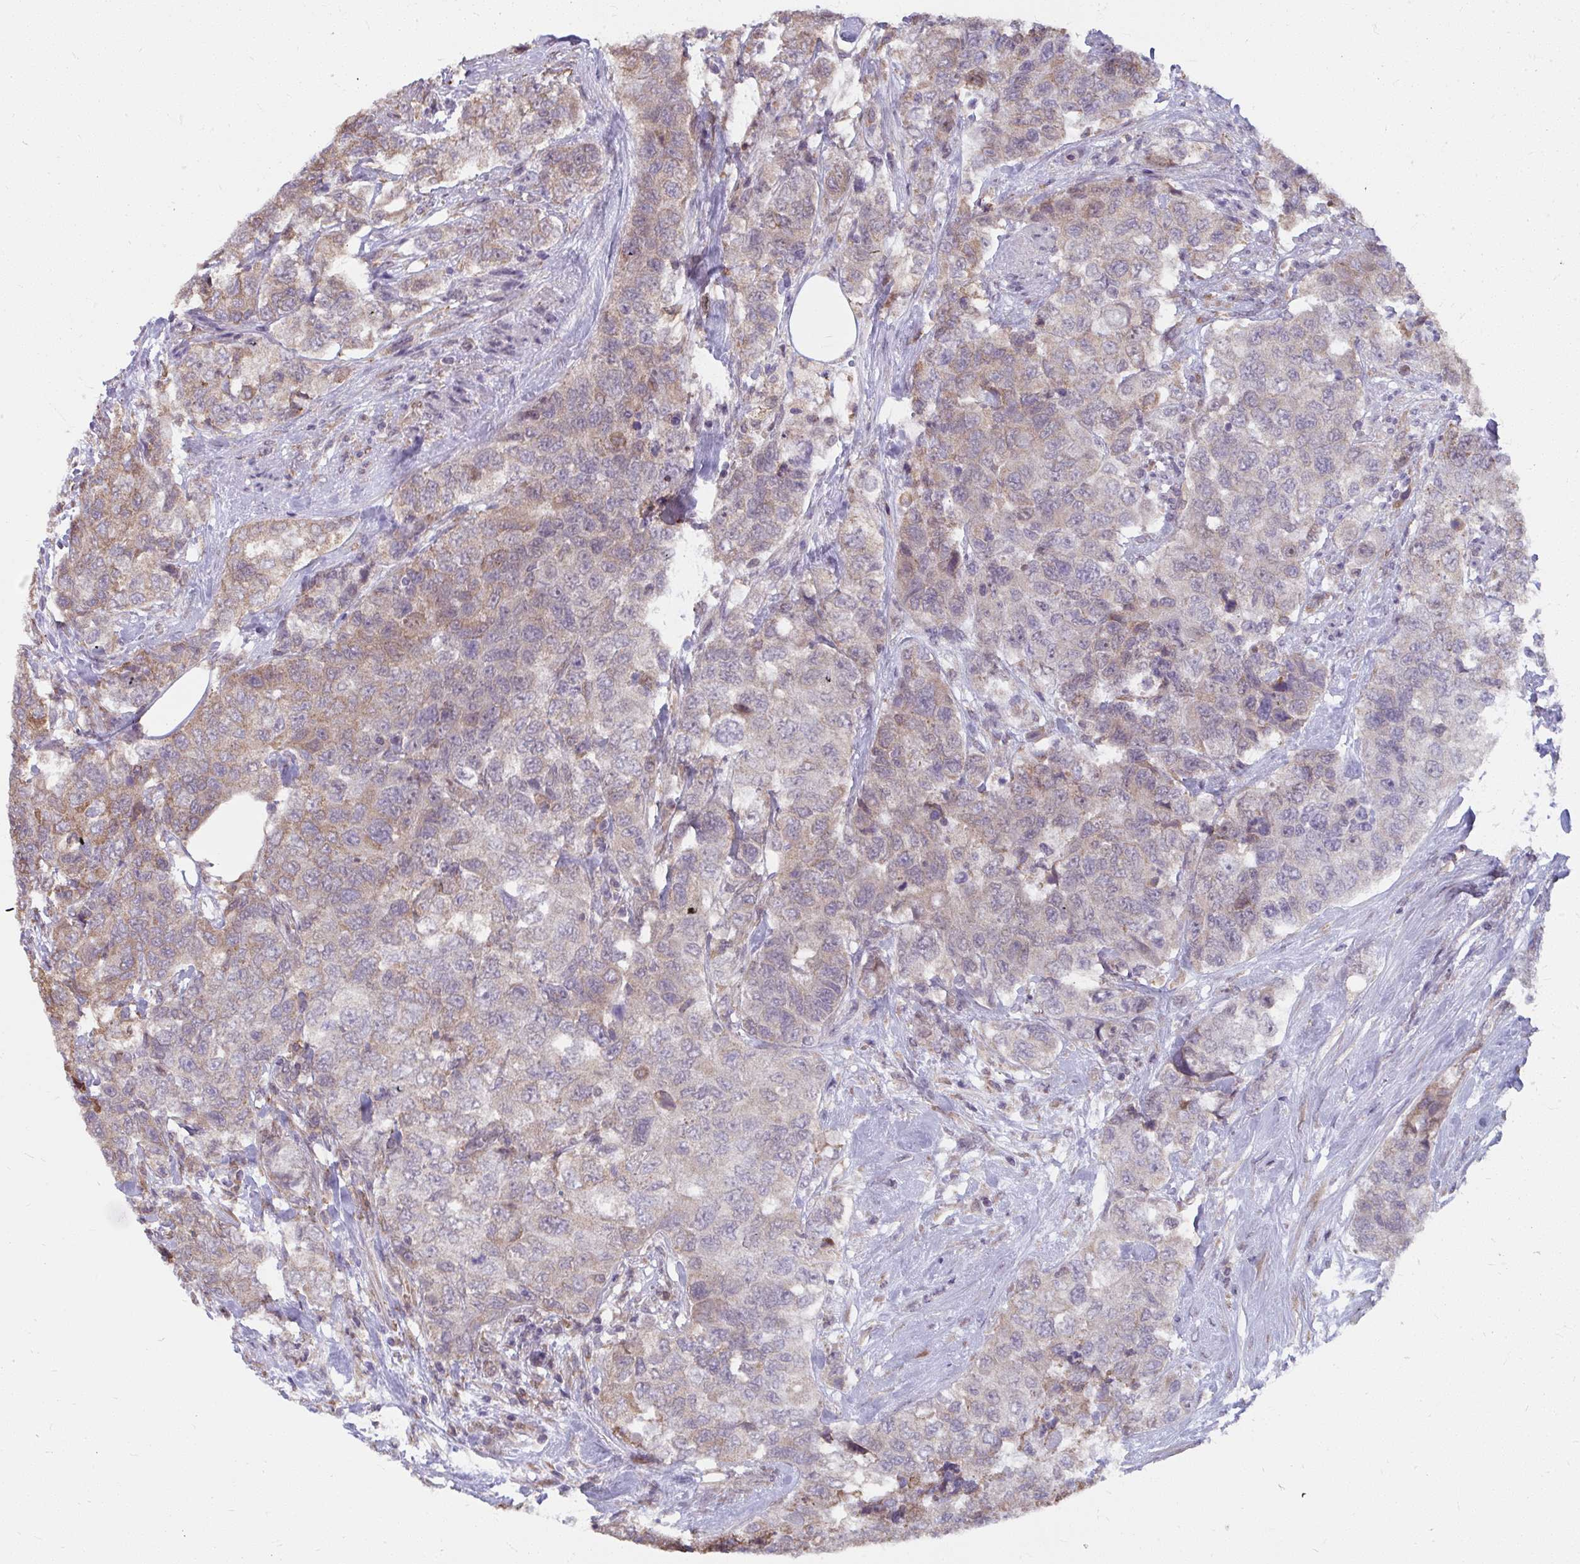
{"staining": {"intensity": "weak", "quantity": "25%-75%", "location": "cytoplasmic/membranous"}, "tissue": "urothelial cancer", "cell_type": "Tumor cells", "image_type": "cancer", "snomed": [{"axis": "morphology", "description": "Urothelial carcinoma, High grade"}, {"axis": "topography", "description": "Urinary bladder"}], "caption": "Immunohistochemistry (IHC) of urothelial carcinoma (high-grade) demonstrates low levels of weak cytoplasmic/membranous positivity in about 25%-75% of tumor cells. (Brightfield microscopy of DAB IHC at high magnification).", "gene": "NMNAT1", "patient": {"sex": "female", "age": 78}}